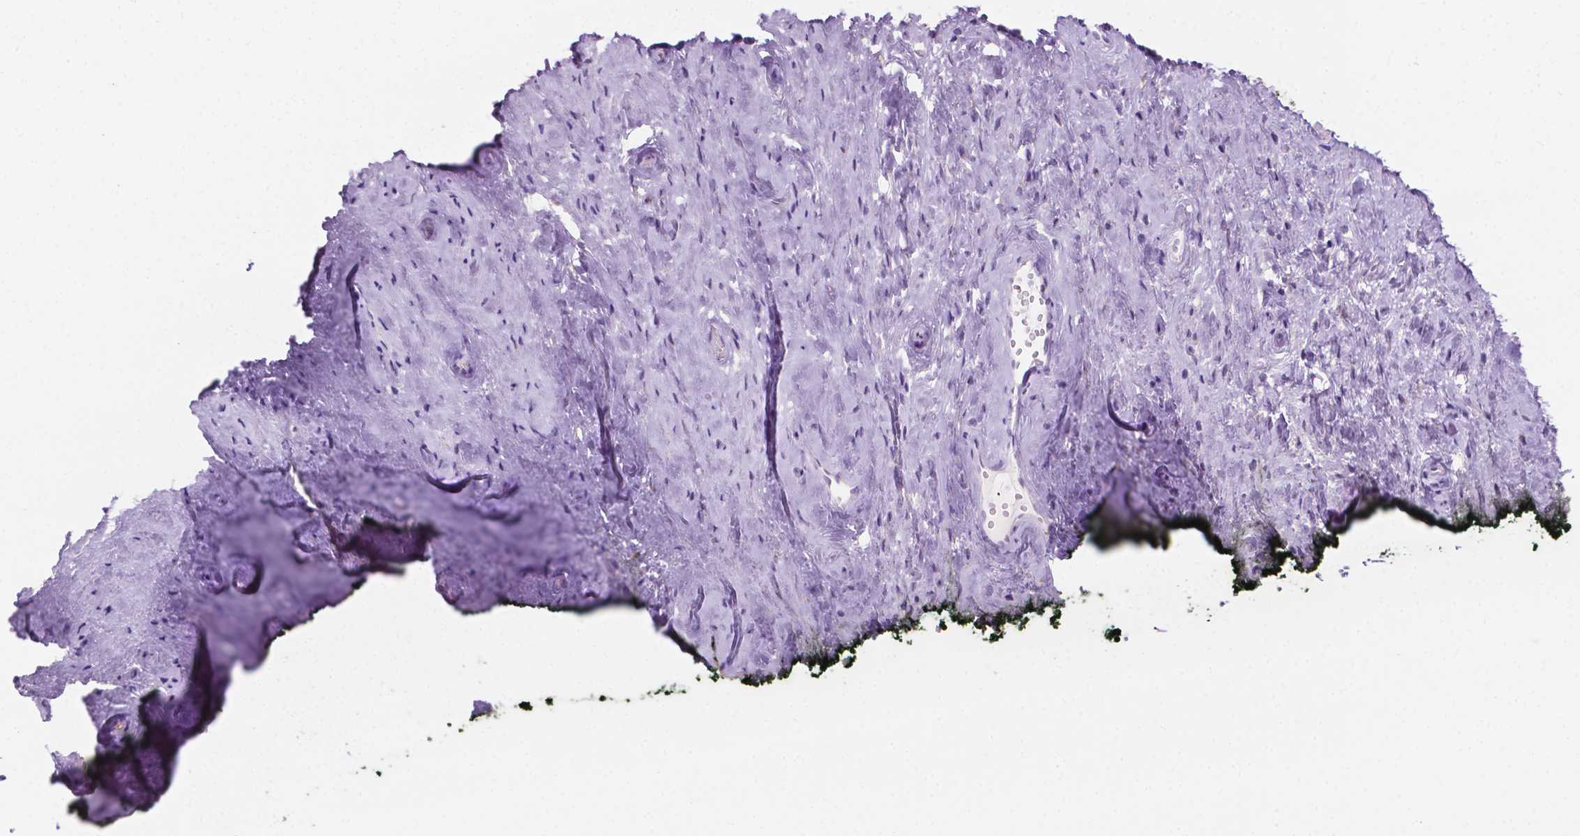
{"staining": {"intensity": "negative", "quantity": "none", "location": "none"}, "tissue": "vagina", "cell_type": "Squamous epithelial cells", "image_type": "normal", "snomed": [{"axis": "morphology", "description": "Normal tissue, NOS"}, {"axis": "topography", "description": "Vagina"}], "caption": "Immunohistochemical staining of normal vagina demonstrates no significant staining in squamous epithelial cells. (DAB immunohistochemistry (IHC), high magnification).", "gene": "EPPK1", "patient": {"sex": "female", "age": 47}}